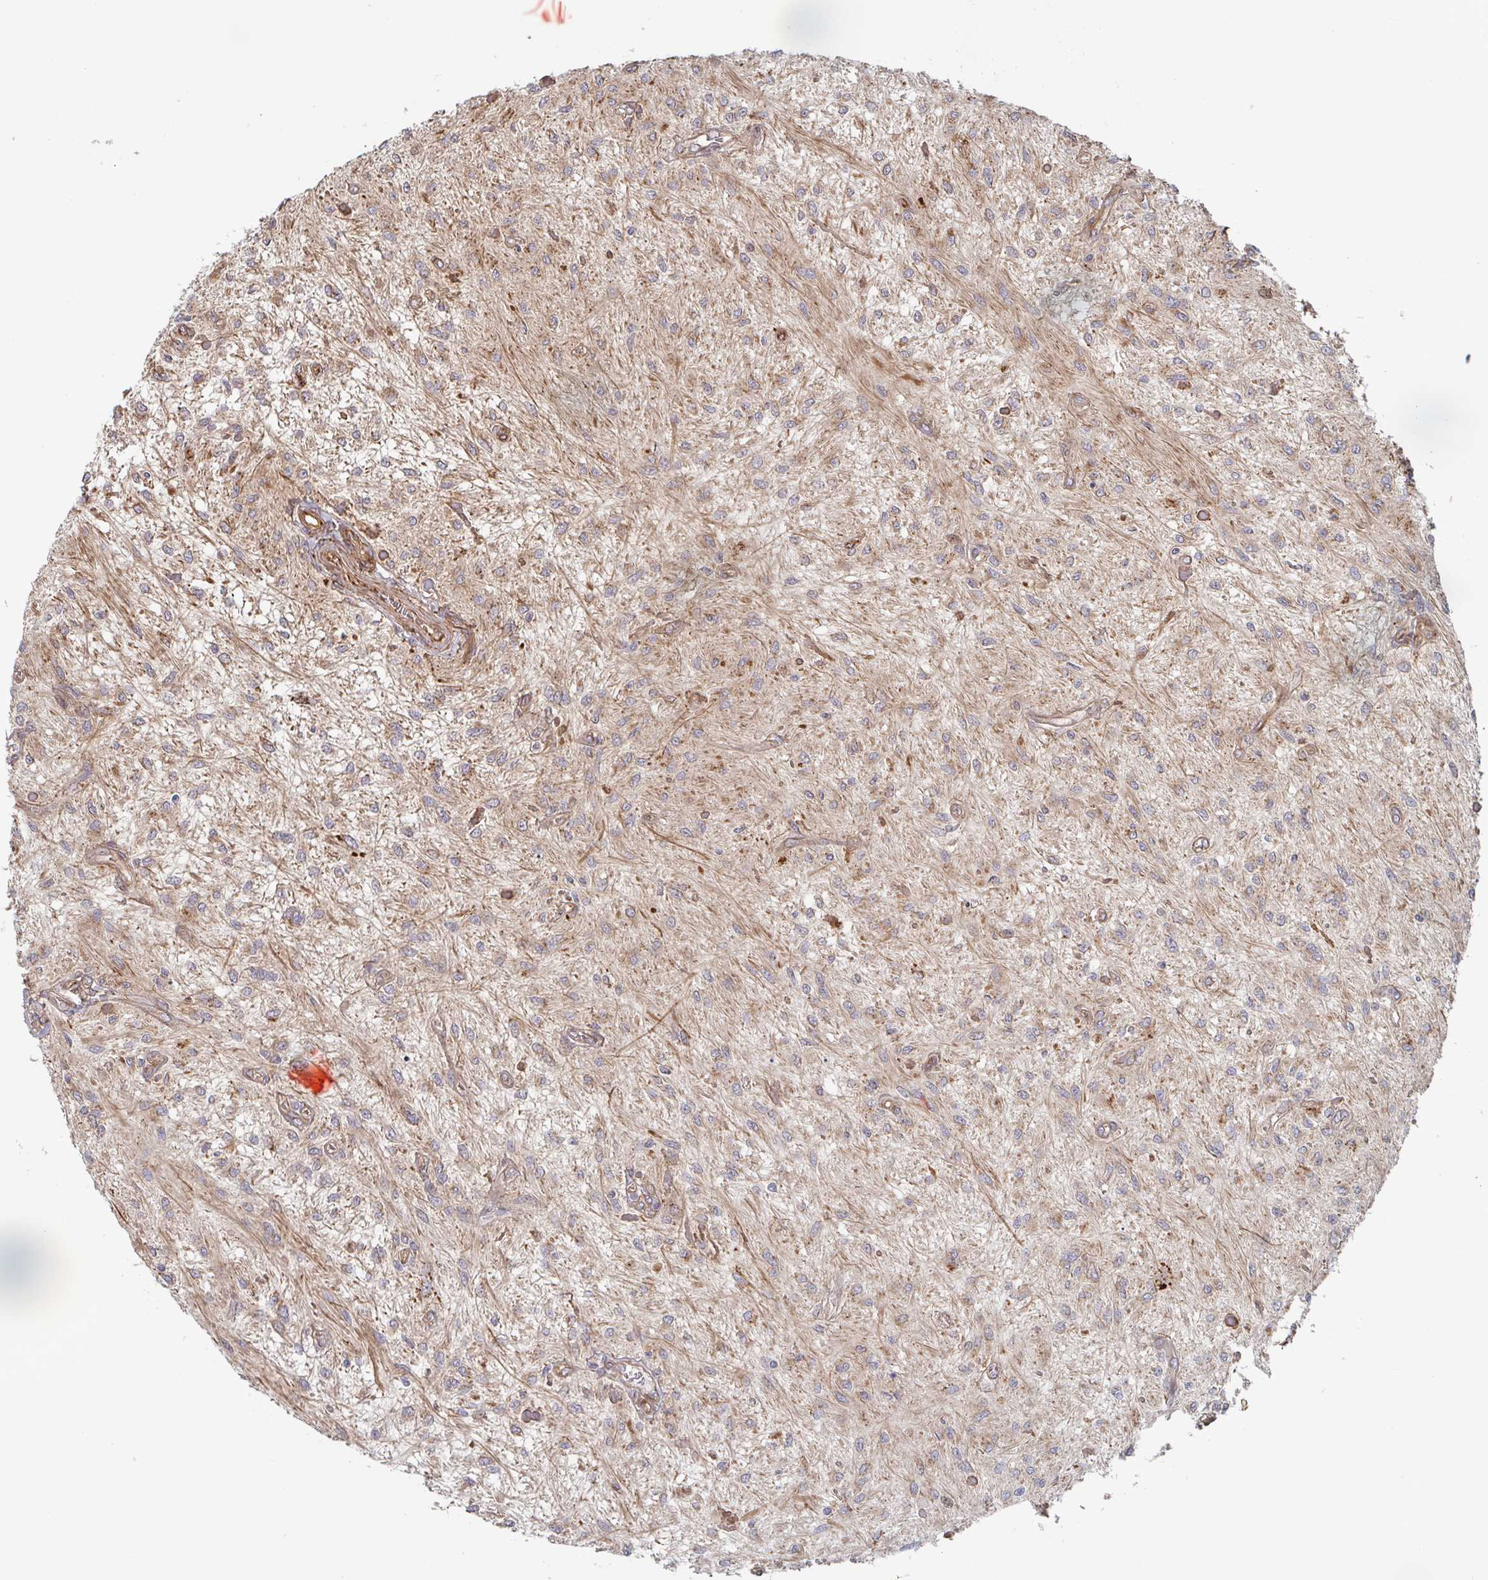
{"staining": {"intensity": "negative", "quantity": "none", "location": "none"}, "tissue": "glioma", "cell_type": "Tumor cells", "image_type": "cancer", "snomed": [{"axis": "morphology", "description": "Glioma, malignant, Low grade"}, {"axis": "topography", "description": "Cerebellum"}], "caption": "IHC image of low-grade glioma (malignant) stained for a protein (brown), which shows no staining in tumor cells. (IHC, brightfield microscopy, high magnification).", "gene": "DVL3", "patient": {"sex": "female", "age": 14}}